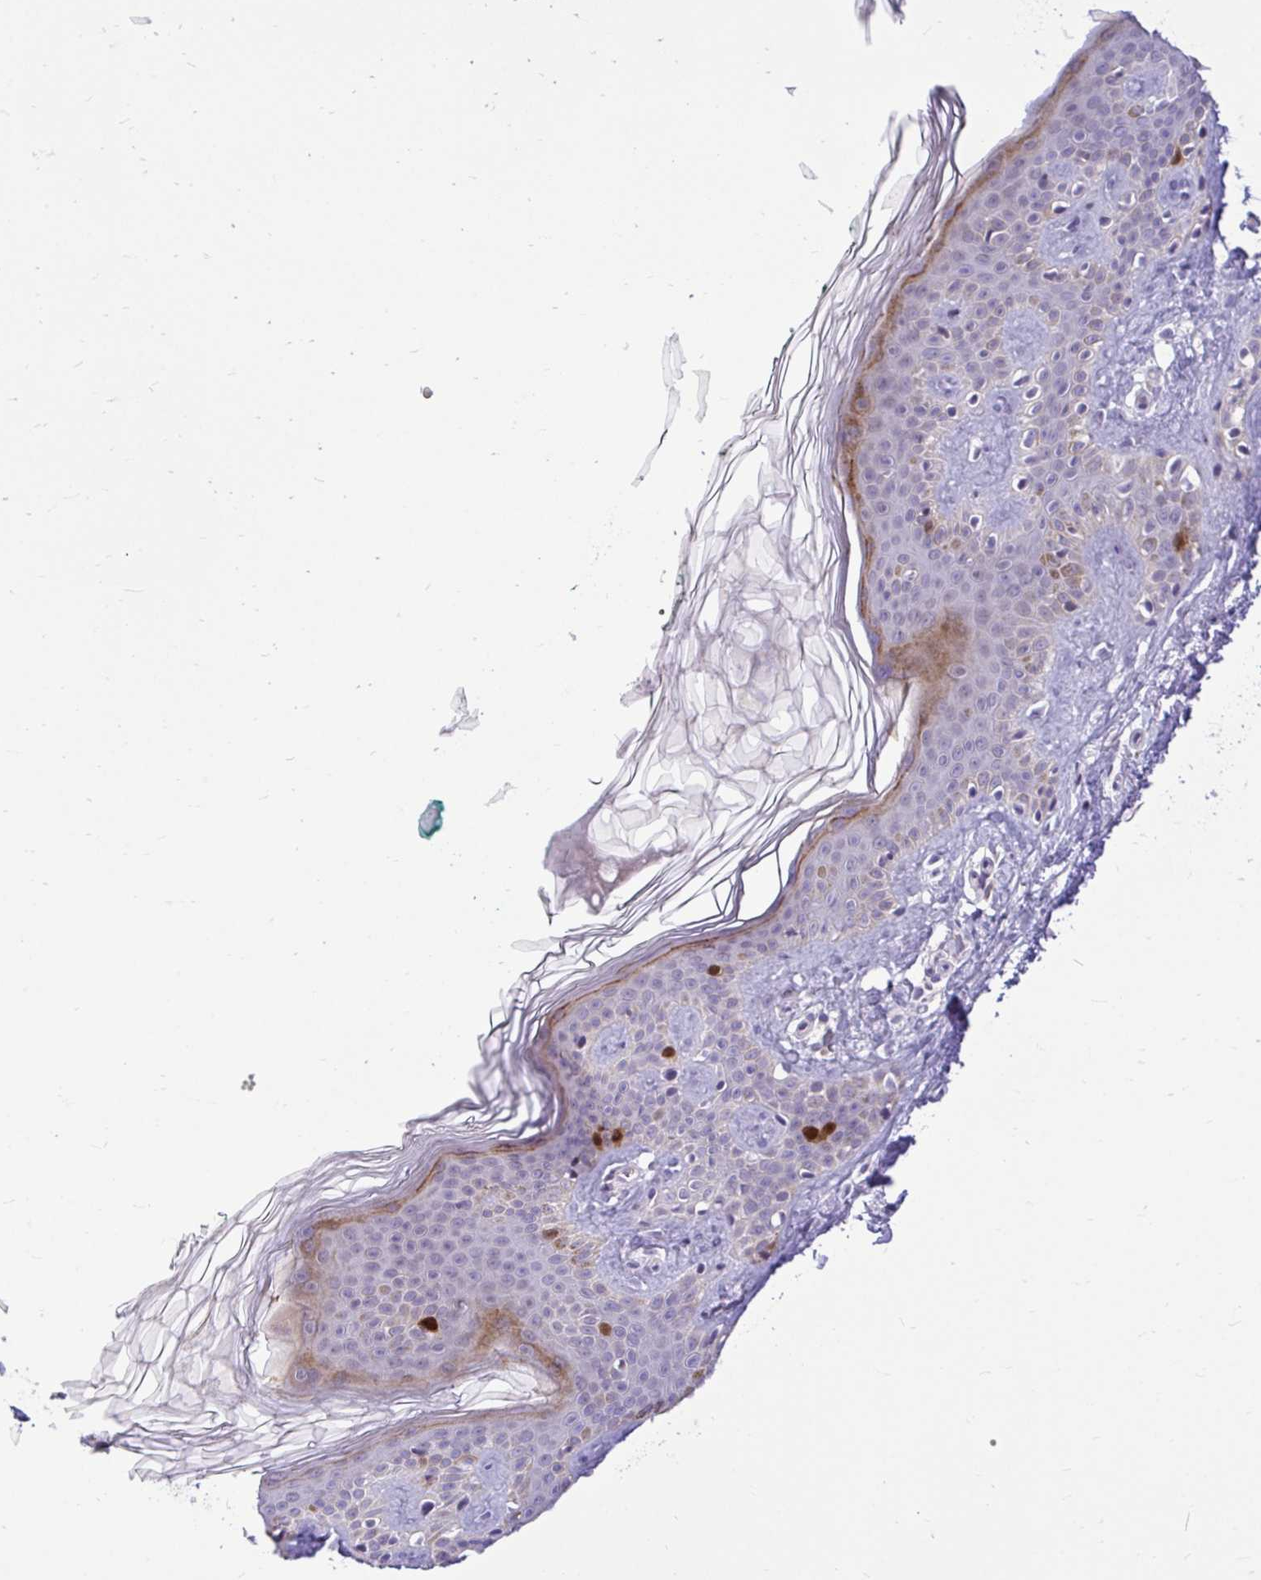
{"staining": {"intensity": "negative", "quantity": "none", "location": "none"}, "tissue": "skin", "cell_type": "Fibroblasts", "image_type": "normal", "snomed": [{"axis": "morphology", "description": "Normal tissue, NOS"}, {"axis": "topography", "description": "Skin"}, {"axis": "topography", "description": "Peripheral nerve tissue"}], "caption": "Immunohistochemistry micrograph of unremarkable skin stained for a protein (brown), which displays no expression in fibroblasts. (Stains: DAB (3,3'-diaminobenzidine) immunohistochemistry (IHC) with hematoxylin counter stain, Microscopy: brightfield microscopy at high magnification).", "gene": "CDC20", "patient": {"sex": "female", "age": 45}}